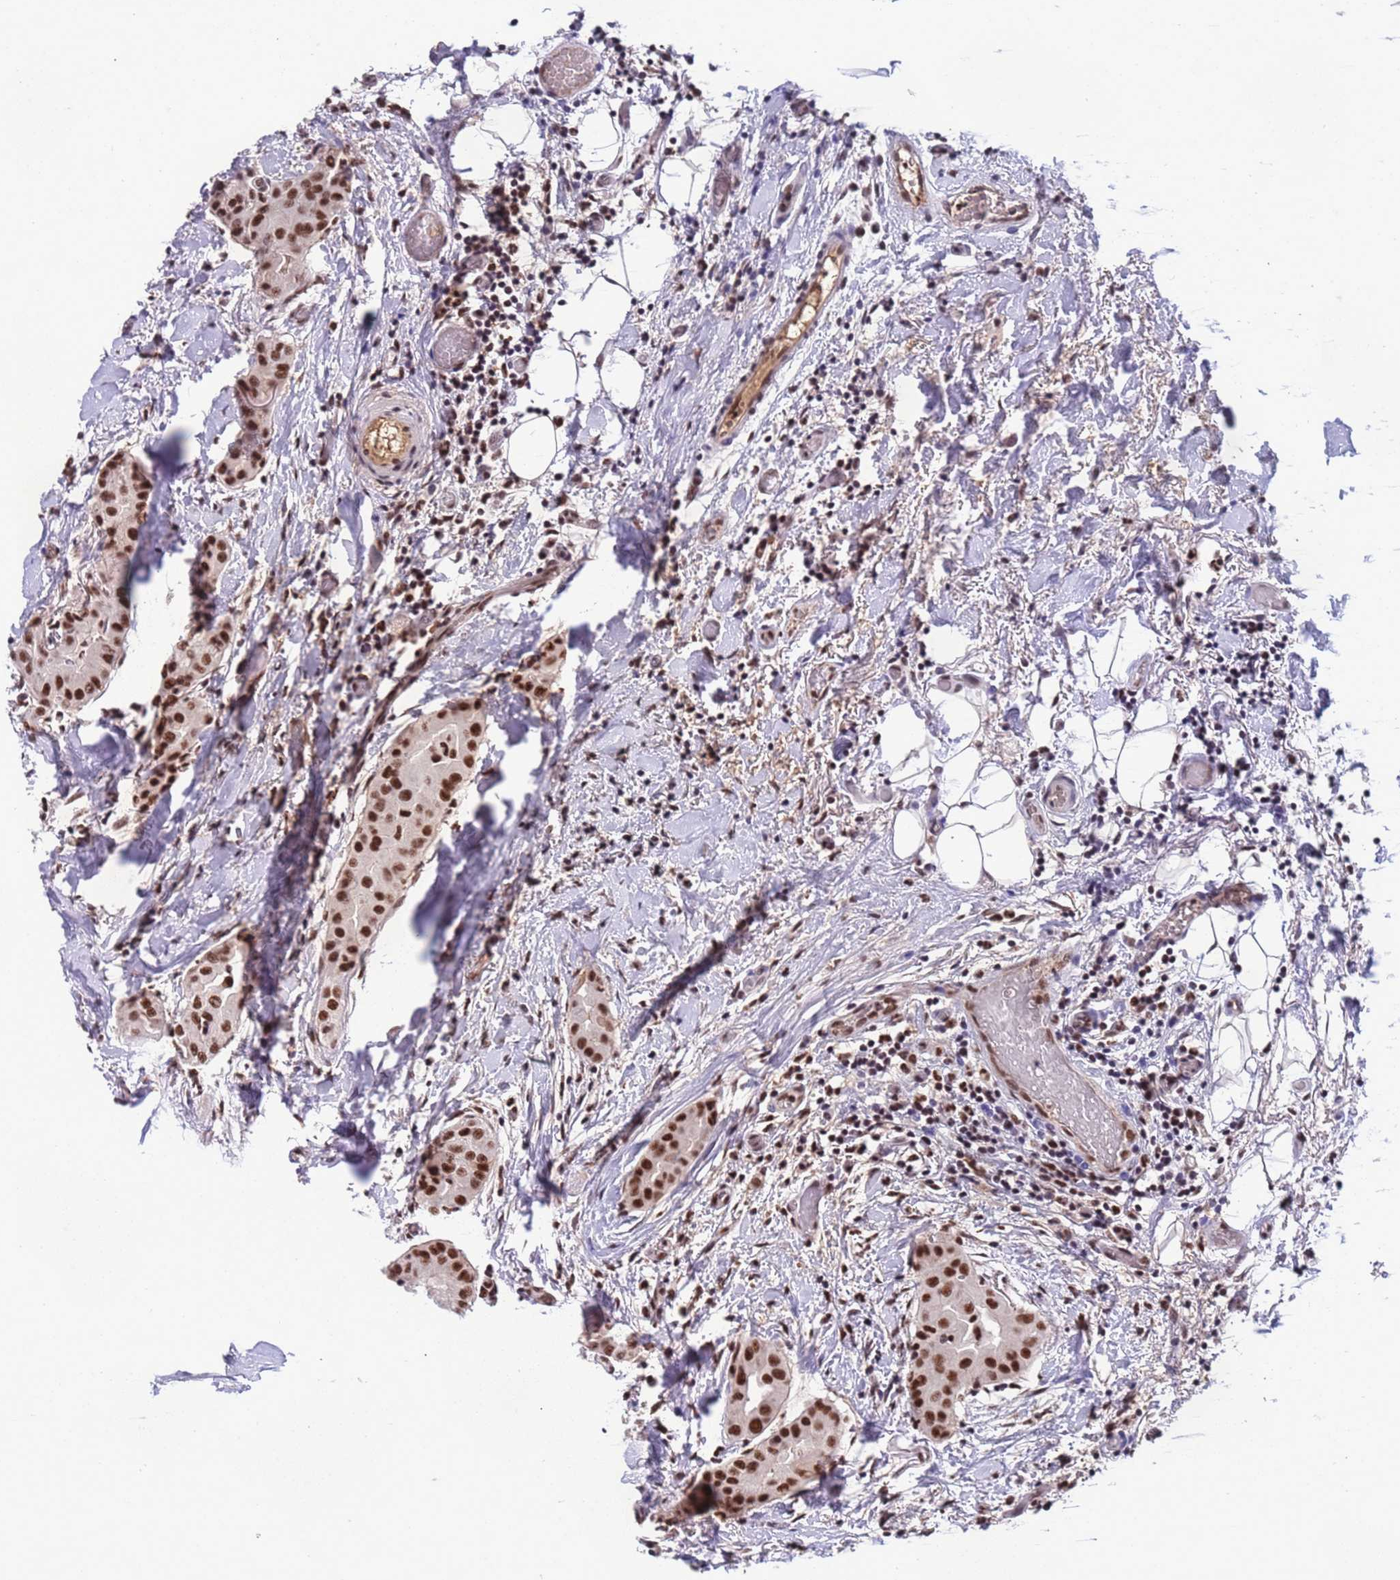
{"staining": {"intensity": "strong", "quantity": ">75%", "location": "nuclear"}, "tissue": "thyroid cancer", "cell_type": "Tumor cells", "image_type": "cancer", "snomed": [{"axis": "morphology", "description": "Papillary adenocarcinoma, NOS"}, {"axis": "topography", "description": "Thyroid gland"}], "caption": "Thyroid papillary adenocarcinoma was stained to show a protein in brown. There is high levels of strong nuclear positivity in approximately >75% of tumor cells. (Stains: DAB in brown, nuclei in blue, Microscopy: brightfield microscopy at high magnification).", "gene": "SRRT", "patient": {"sex": "male", "age": 33}}